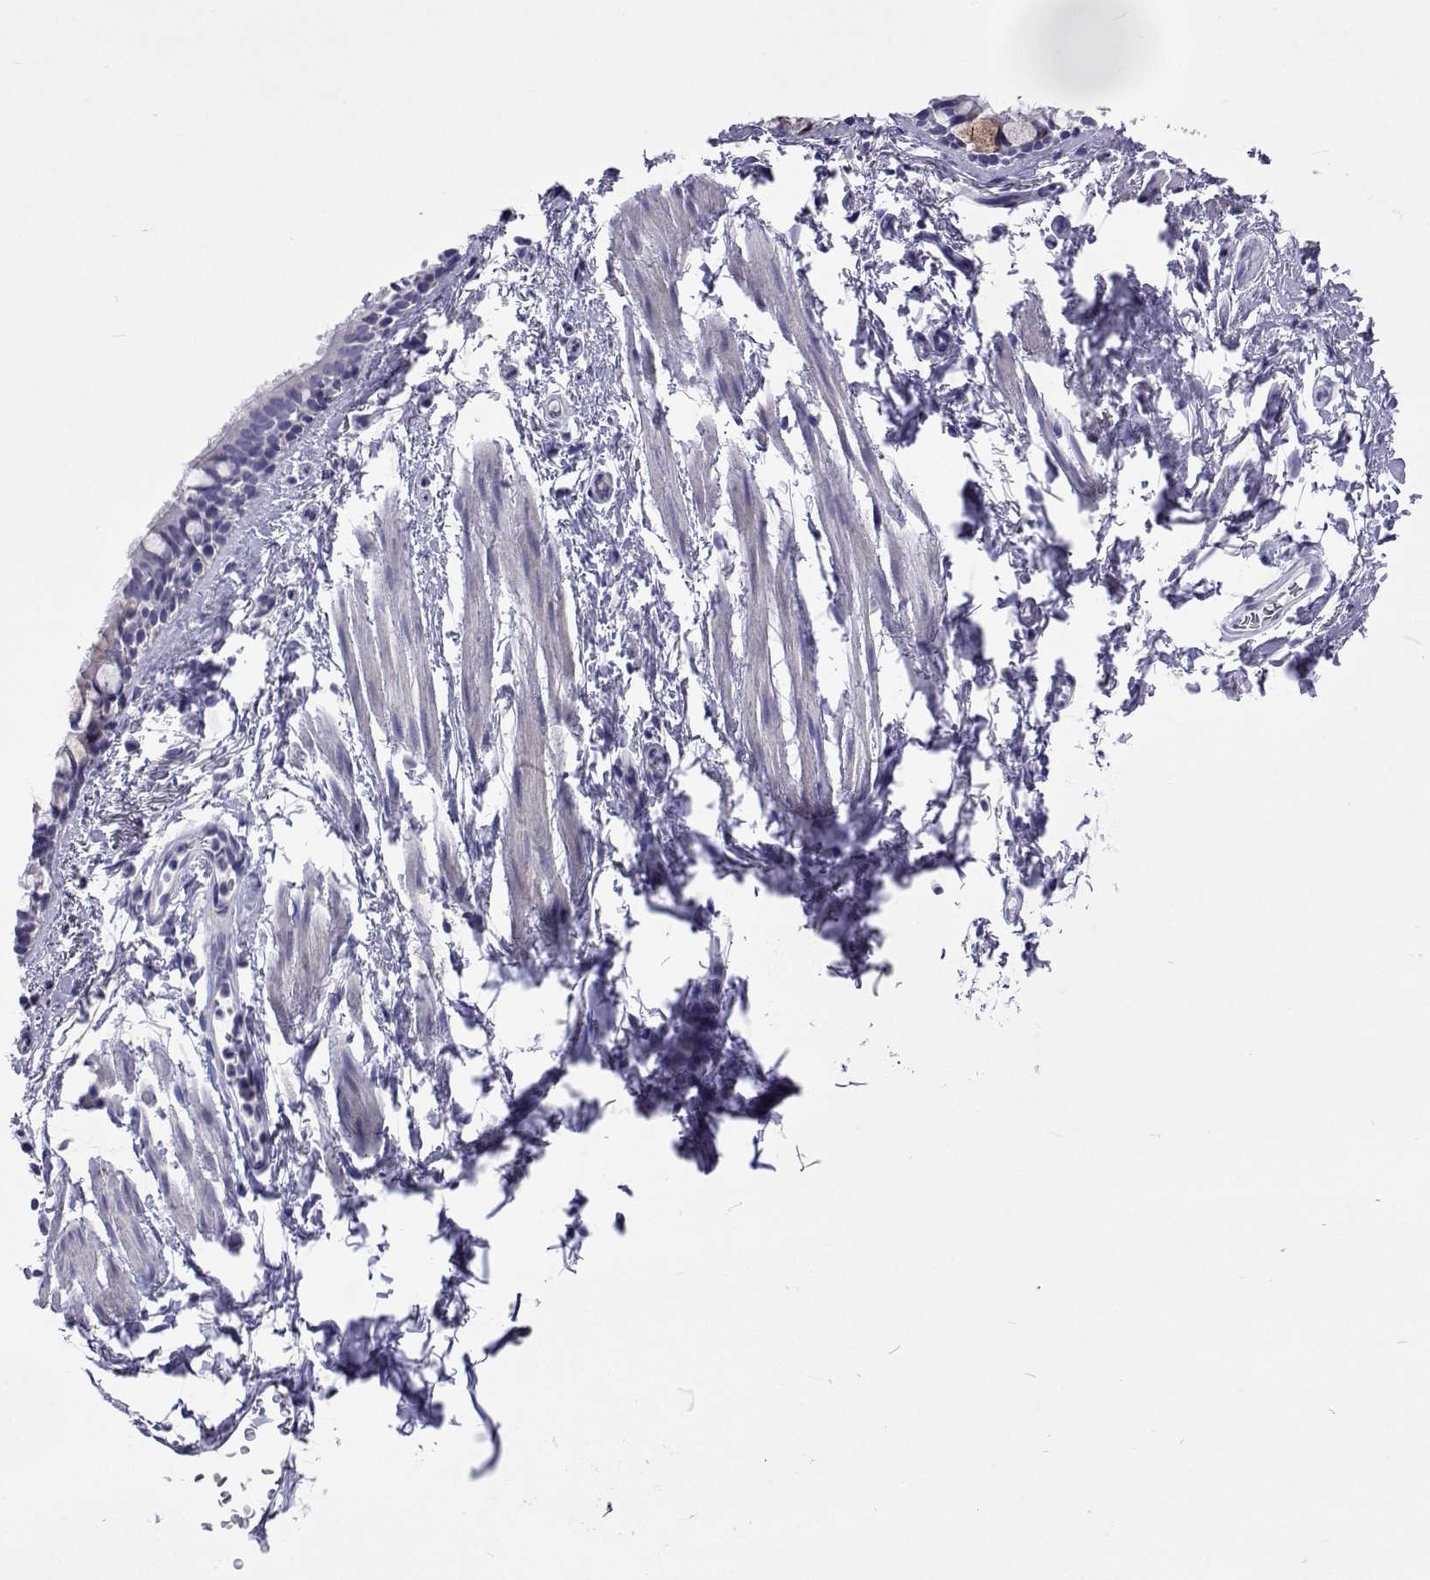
{"staining": {"intensity": "negative", "quantity": "none", "location": "none"}, "tissue": "bronchus", "cell_type": "Respiratory epithelial cells", "image_type": "normal", "snomed": [{"axis": "morphology", "description": "Normal tissue, NOS"}, {"axis": "topography", "description": "Lymph node"}, {"axis": "topography", "description": "Cartilage tissue"}, {"axis": "topography", "description": "Bronchus"}], "caption": "Immunohistochemistry micrograph of normal bronchus: human bronchus stained with DAB shows no significant protein positivity in respiratory epithelial cells. (DAB (3,3'-diaminobenzidine) immunohistochemistry (IHC), high magnification).", "gene": "UMODL1", "patient": {"sex": "female", "age": 70}}